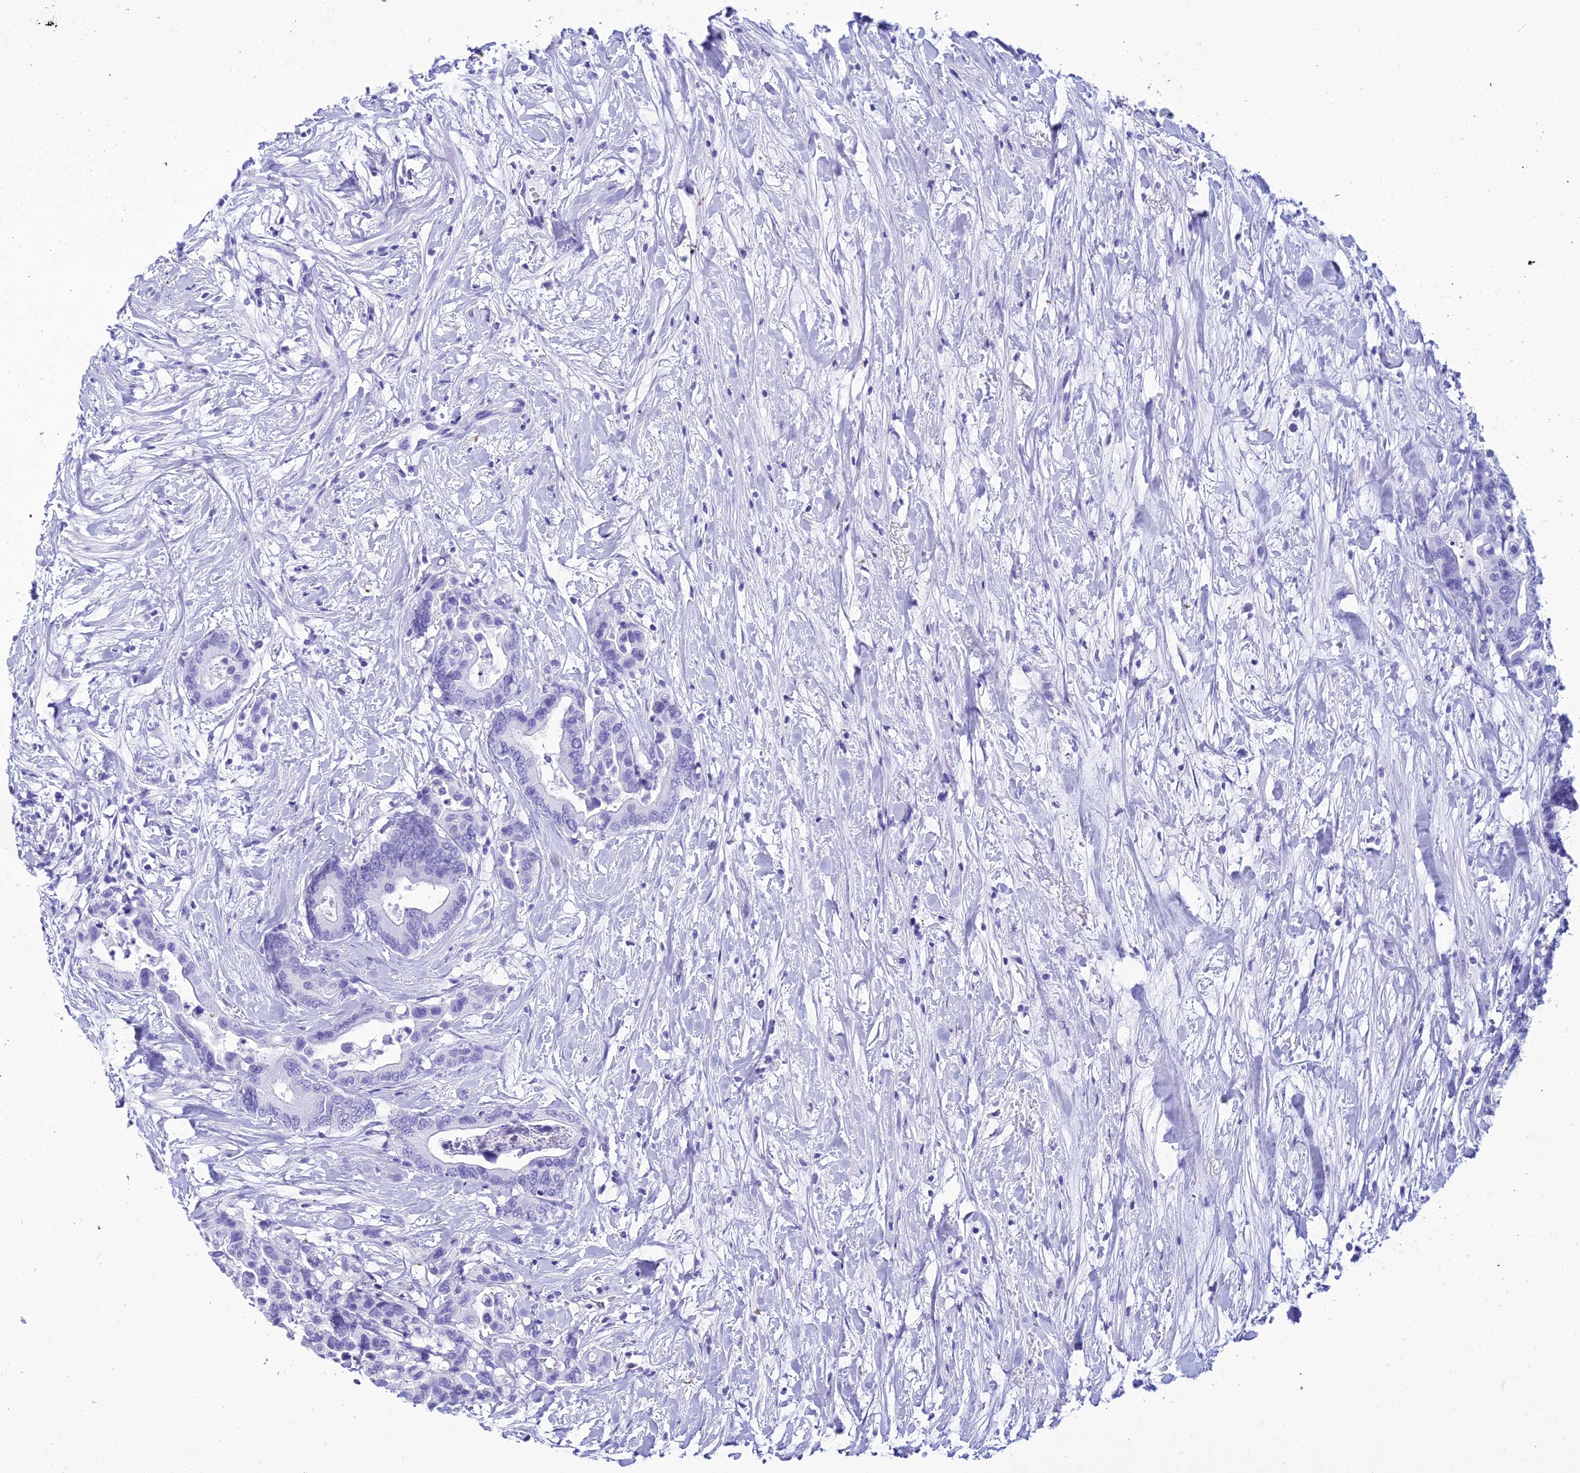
{"staining": {"intensity": "negative", "quantity": "none", "location": "none"}, "tissue": "colorectal cancer", "cell_type": "Tumor cells", "image_type": "cancer", "snomed": [{"axis": "morphology", "description": "Normal tissue, NOS"}, {"axis": "morphology", "description": "Adenocarcinoma, NOS"}, {"axis": "topography", "description": "Colon"}], "caption": "Tumor cells are negative for protein expression in human colorectal cancer (adenocarcinoma).", "gene": "ZNF442", "patient": {"sex": "male", "age": 82}}